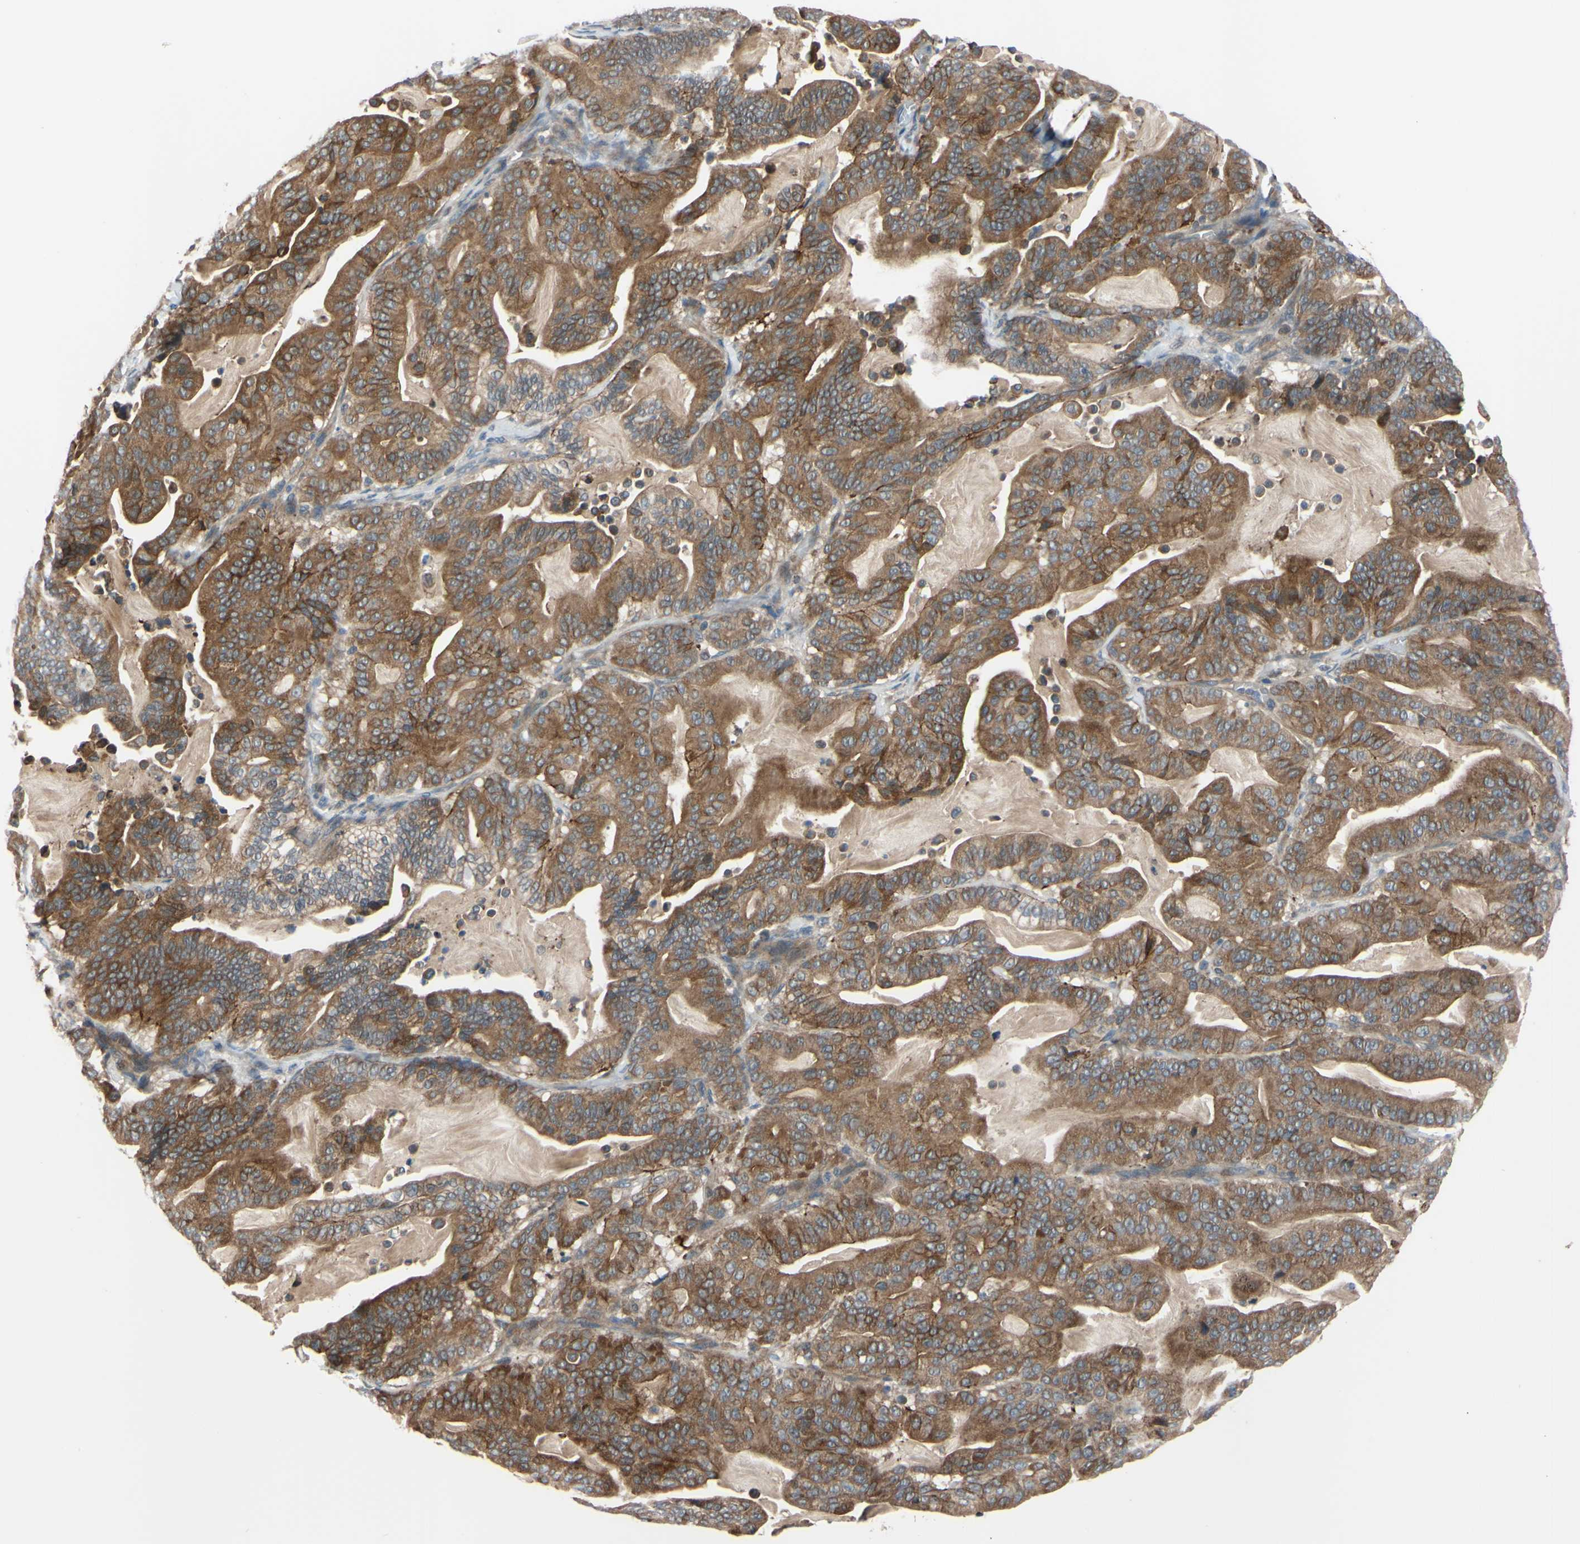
{"staining": {"intensity": "moderate", "quantity": ">75%", "location": "cytoplasmic/membranous"}, "tissue": "pancreatic cancer", "cell_type": "Tumor cells", "image_type": "cancer", "snomed": [{"axis": "morphology", "description": "Adenocarcinoma, NOS"}, {"axis": "topography", "description": "Pancreas"}], "caption": "Moderate cytoplasmic/membranous protein staining is present in approximately >75% of tumor cells in adenocarcinoma (pancreatic).", "gene": "XIAP", "patient": {"sex": "male", "age": 63}}